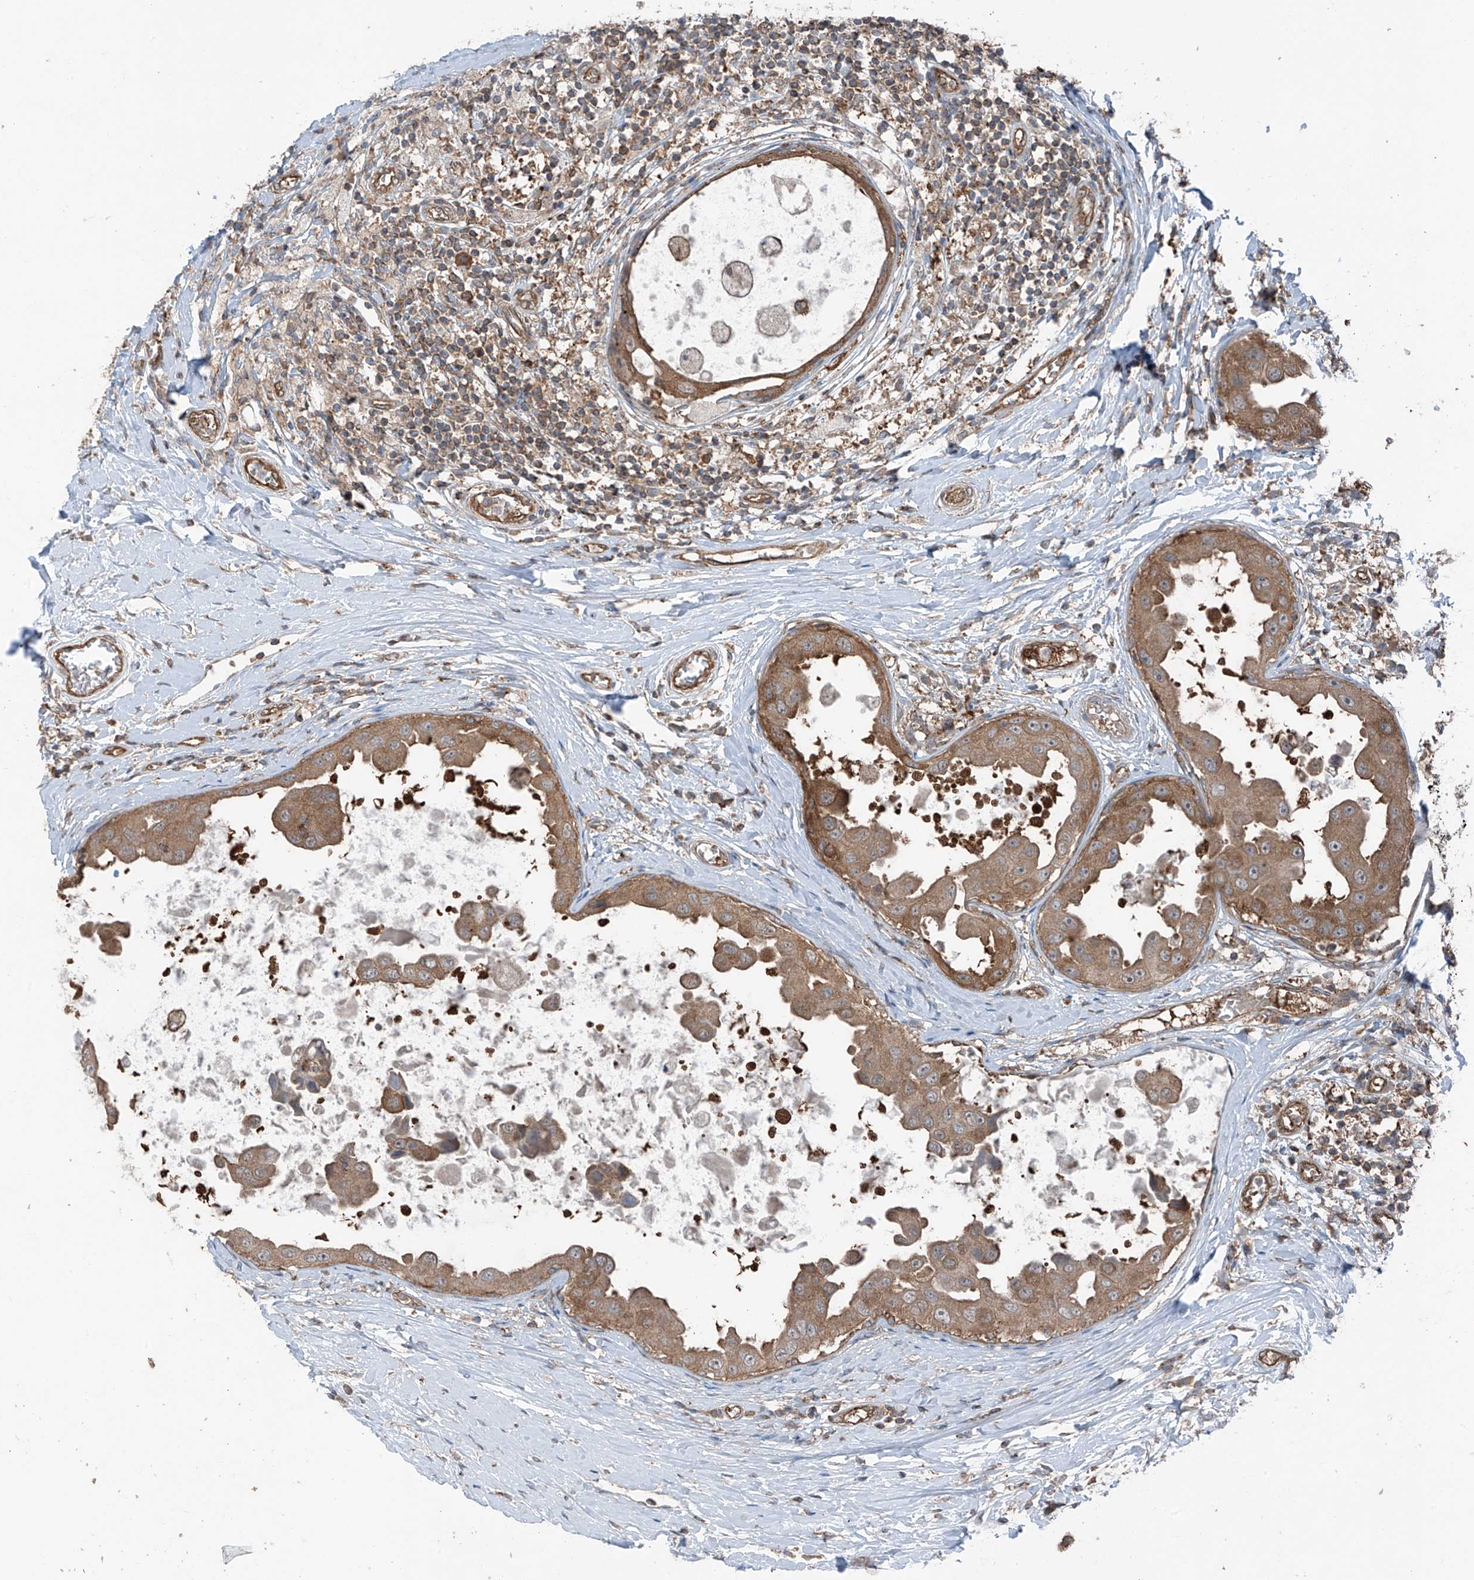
{"staining": {"intensity": "moderate", "quantity": ">75%", "location": "cytoplasmic/membranous"}, "tissue": "breast cancer", "cell_type": "Tumor cells", "image_type": "cancer", "snomed": [{"axis": "morphology", "description": "Duct carcinoma"}, {"axis": "topography", "description": "Breast"}], "caption": "Immunohistochemical staining of breast invasive ductal carcinoma reveals medium levels of moderate cytoplasmic/membranous expression in approximately >75% of tumor cells. The protein is stained brown, and the nuclei are stained in blue (DAB IHC with brightfield microscopy, high magnification).", "gene": "TXNDC9", "patient": {"sex": "female", "age": 27}}